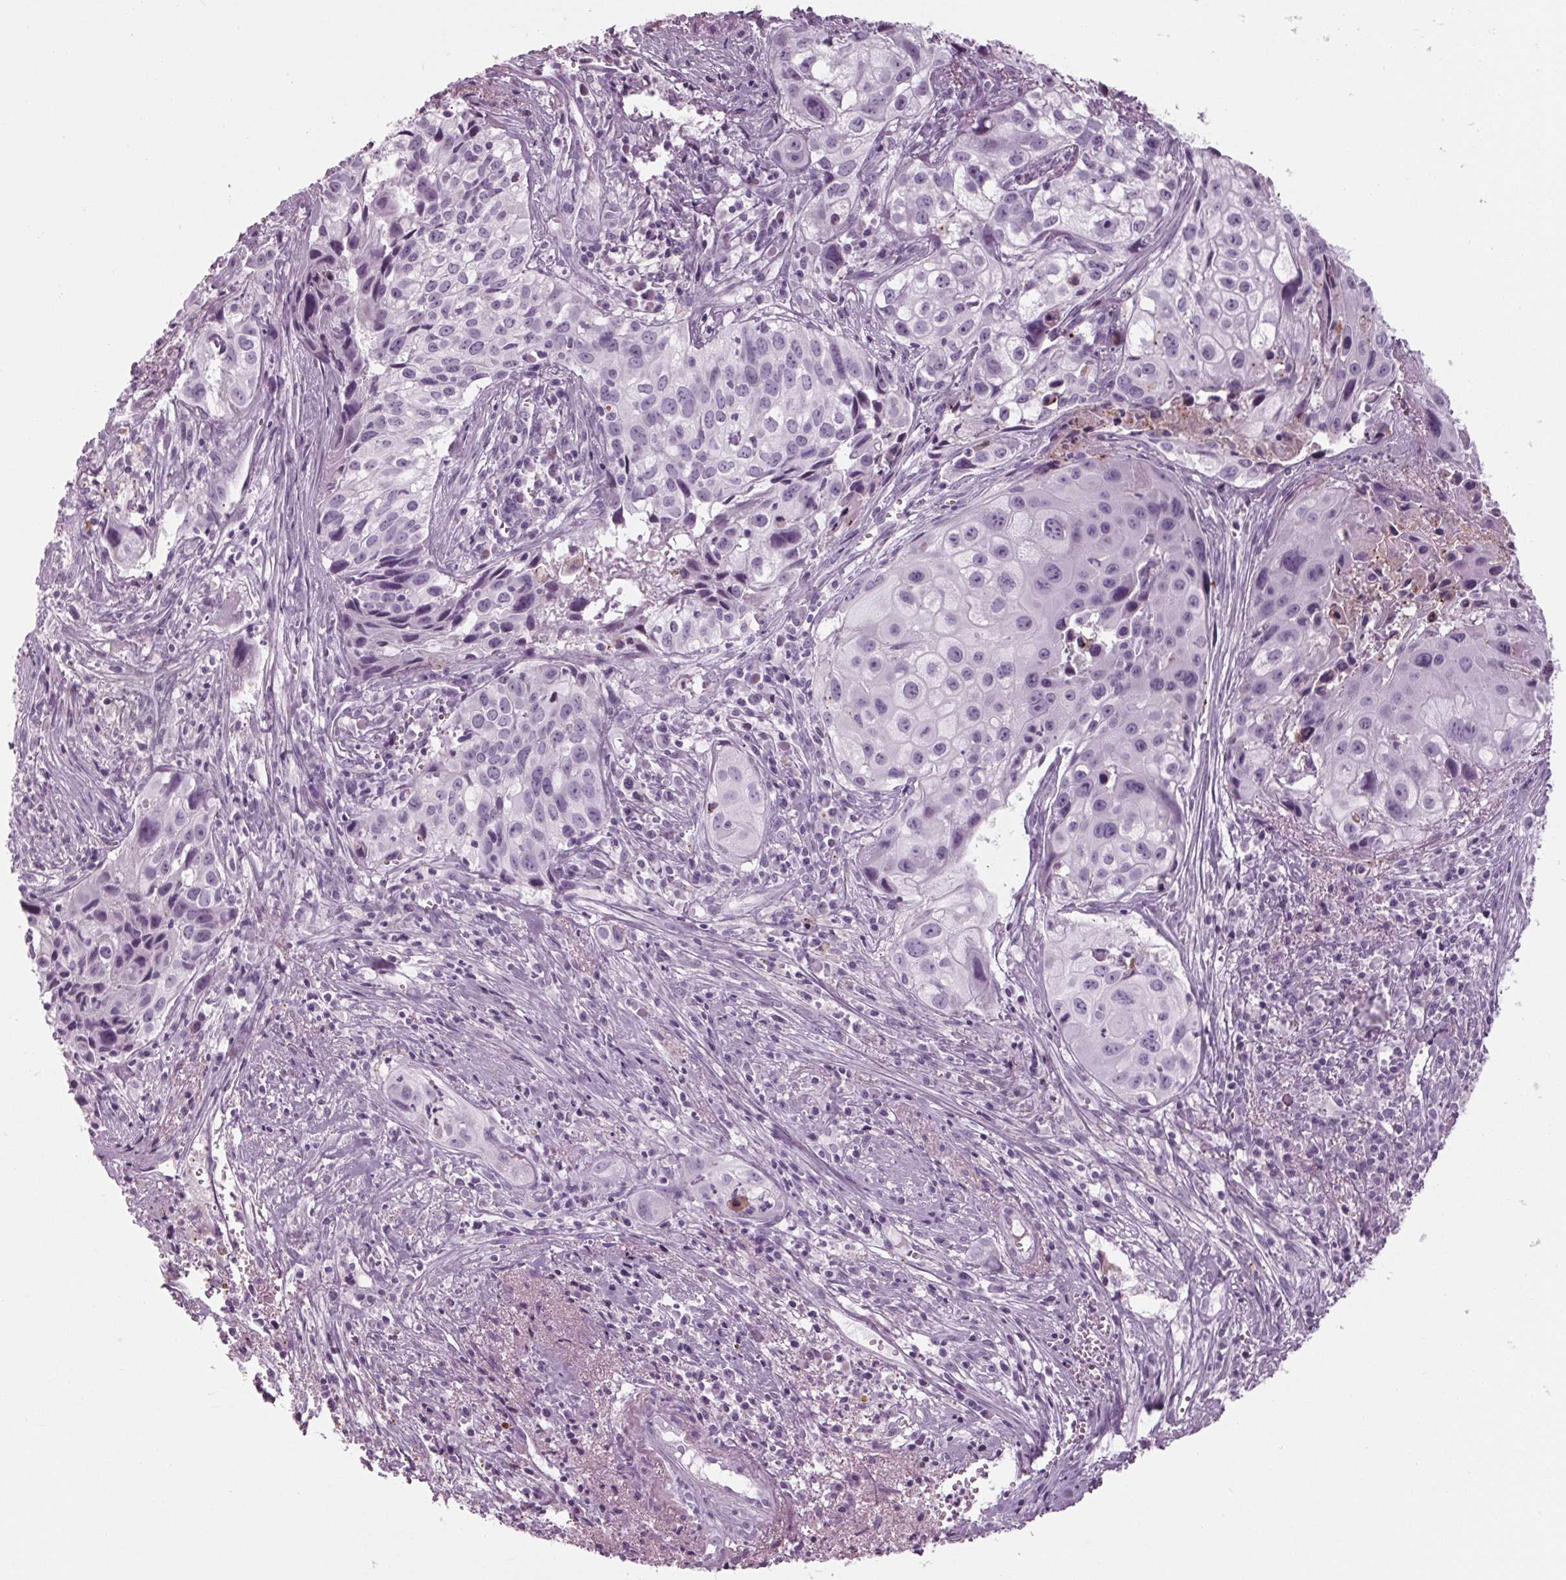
{"staining": {"intensity": "negative", "quantity": "none", "location": "none"}, "tissue": "cervical cancer", "cell_type": "Tumor cells", "image_type": "cancer", "snomed": [{"axis": "morphology", "description": "Squamous cell carcinoma, NOS"}, {"axis": "topography", "description": "Cervix"}], "caption": "Immunohistochemical staining of squamous cell carcinoma (cervical) displays no significant positivity in tumor cells.", "gene": "CYP3A43", "patient": {"sex": "female", "age": 53}}